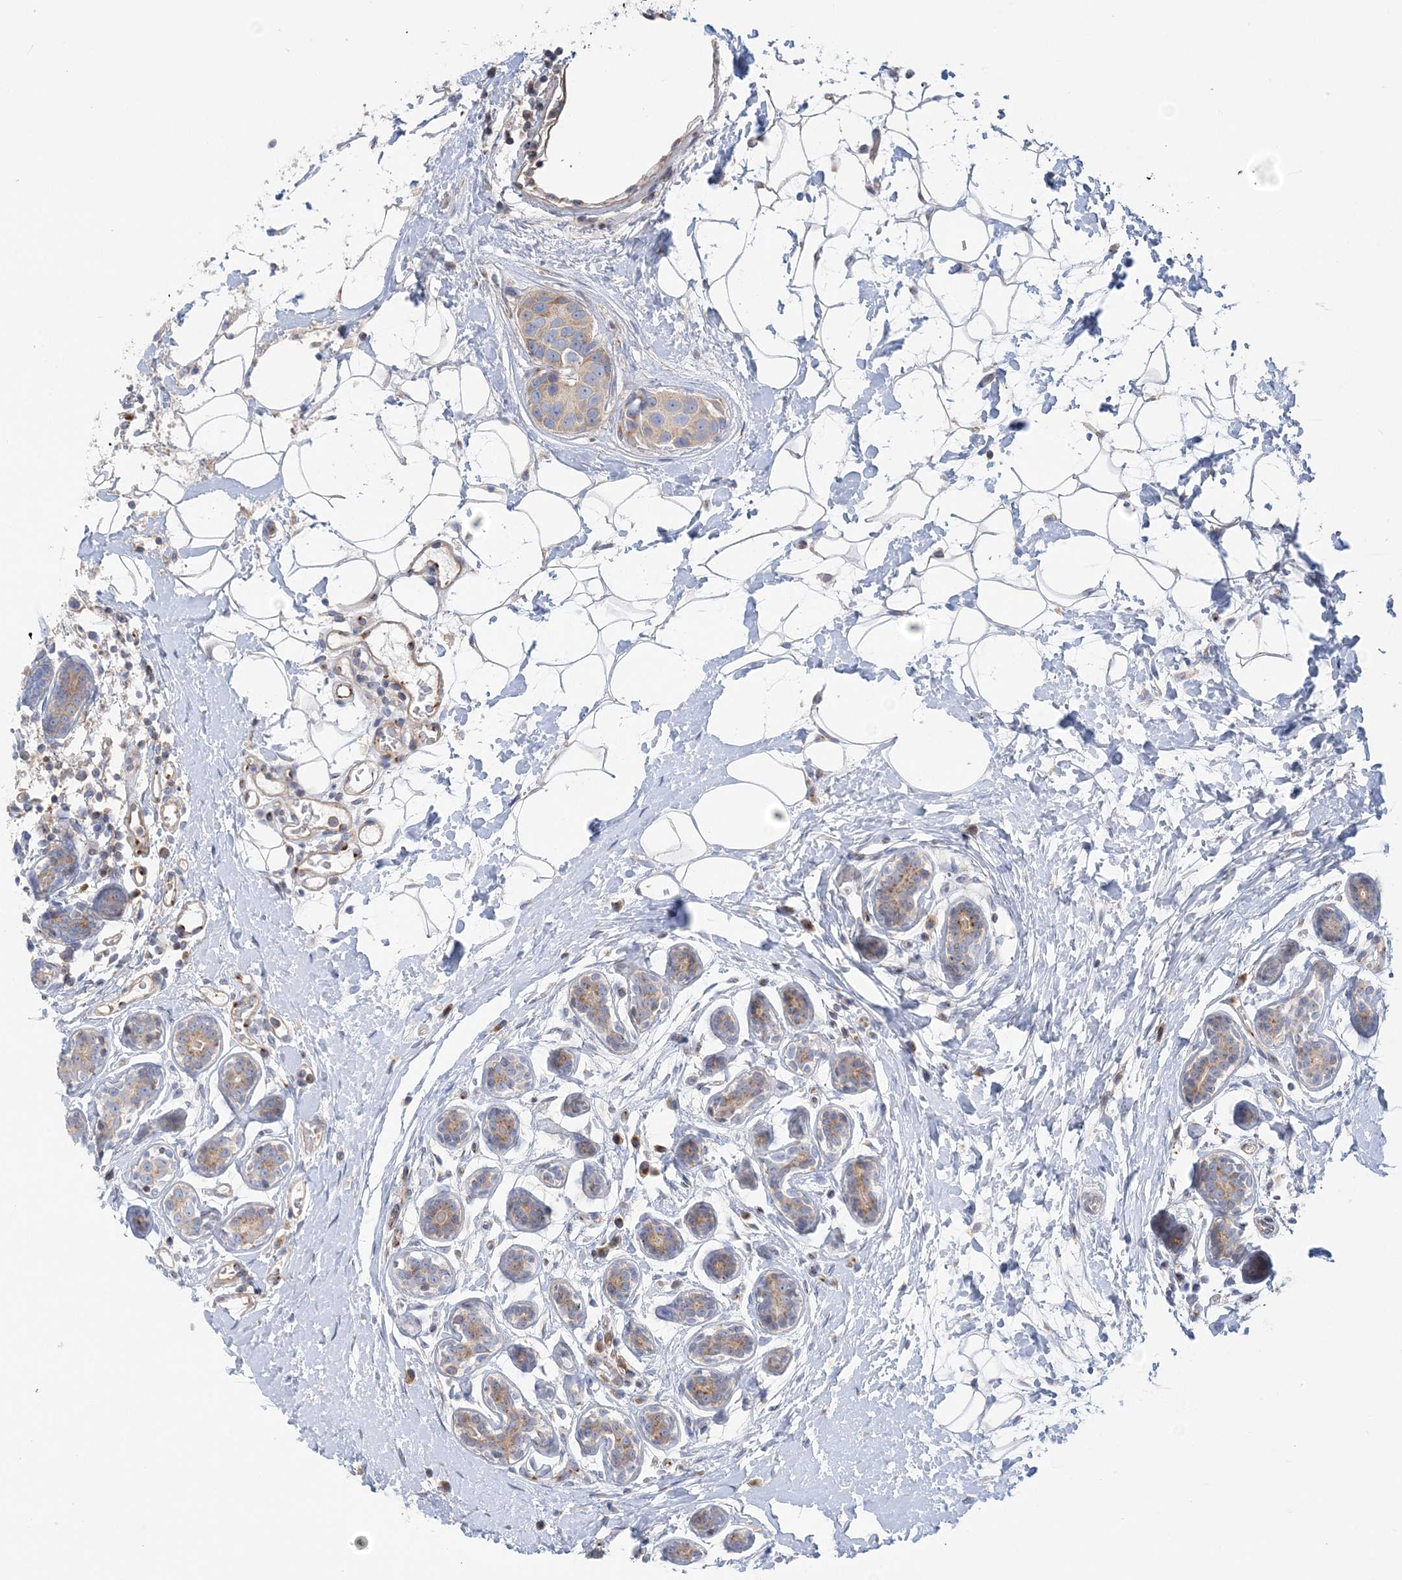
{"staining": {"intensity": "weak", "quantity": "25%-75%", "location": "cytoplasmic/membranous"}, "tissue": "breast cancer", "cell_type": "Tumor cells", "image_type": "cancer", "snomed": [{"axis": "morphology", "description": "Normal tissue, NOS"}, {"axis": "morphology", "description": "Duct carcinoma"}, {"axis": "topography", "description": "Breast"}], "caption": "Tumor cells reveal low levels of weak cytoplasmic/membranous positivity in approximately 25%-75% of cells in human breast infiltrating ductal carcinoma.", "gene": "FAM114A2", "patient": {"sex": "female", "age": 39}}